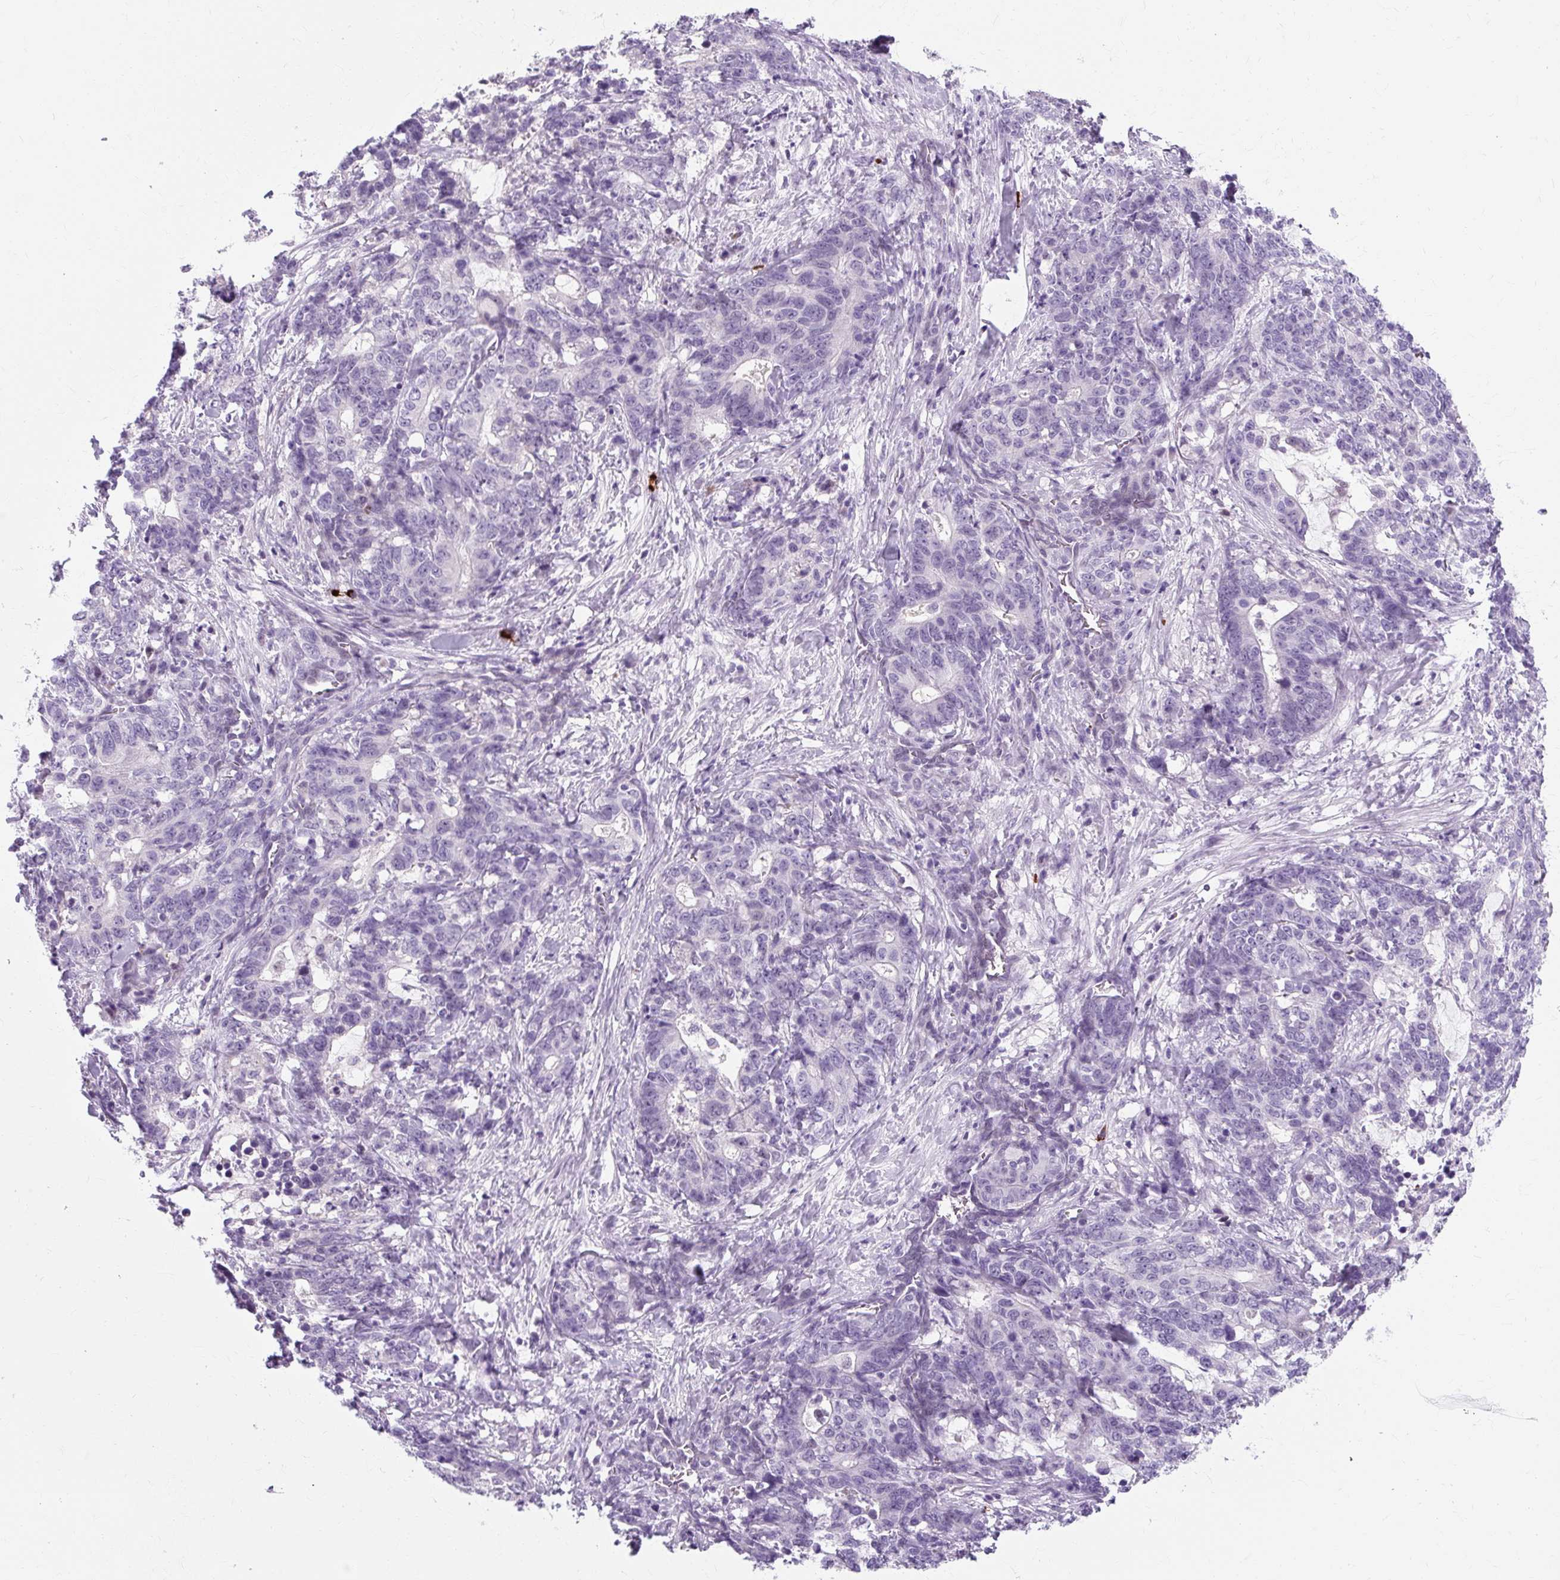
{"staining": {"intensity": "negative", "quantity": "none", "location": "none"}, "tissue": "stomach cancer", "cell_type": "Tumor cells", "image_type": "cancer", "snomed": [{"axis": "morphology", "description": "Normal tissue, NOS"}, {"axis": "morphology", "description": "Adenocarcinoma, NOS"}, {"axis": "topography", "description": "Stomach"}], "caption": "There is no significant positivity in tumor cells of stomach cancer.", "gene": "RYBP", "patient": {"sex": "female", "age": 64}}